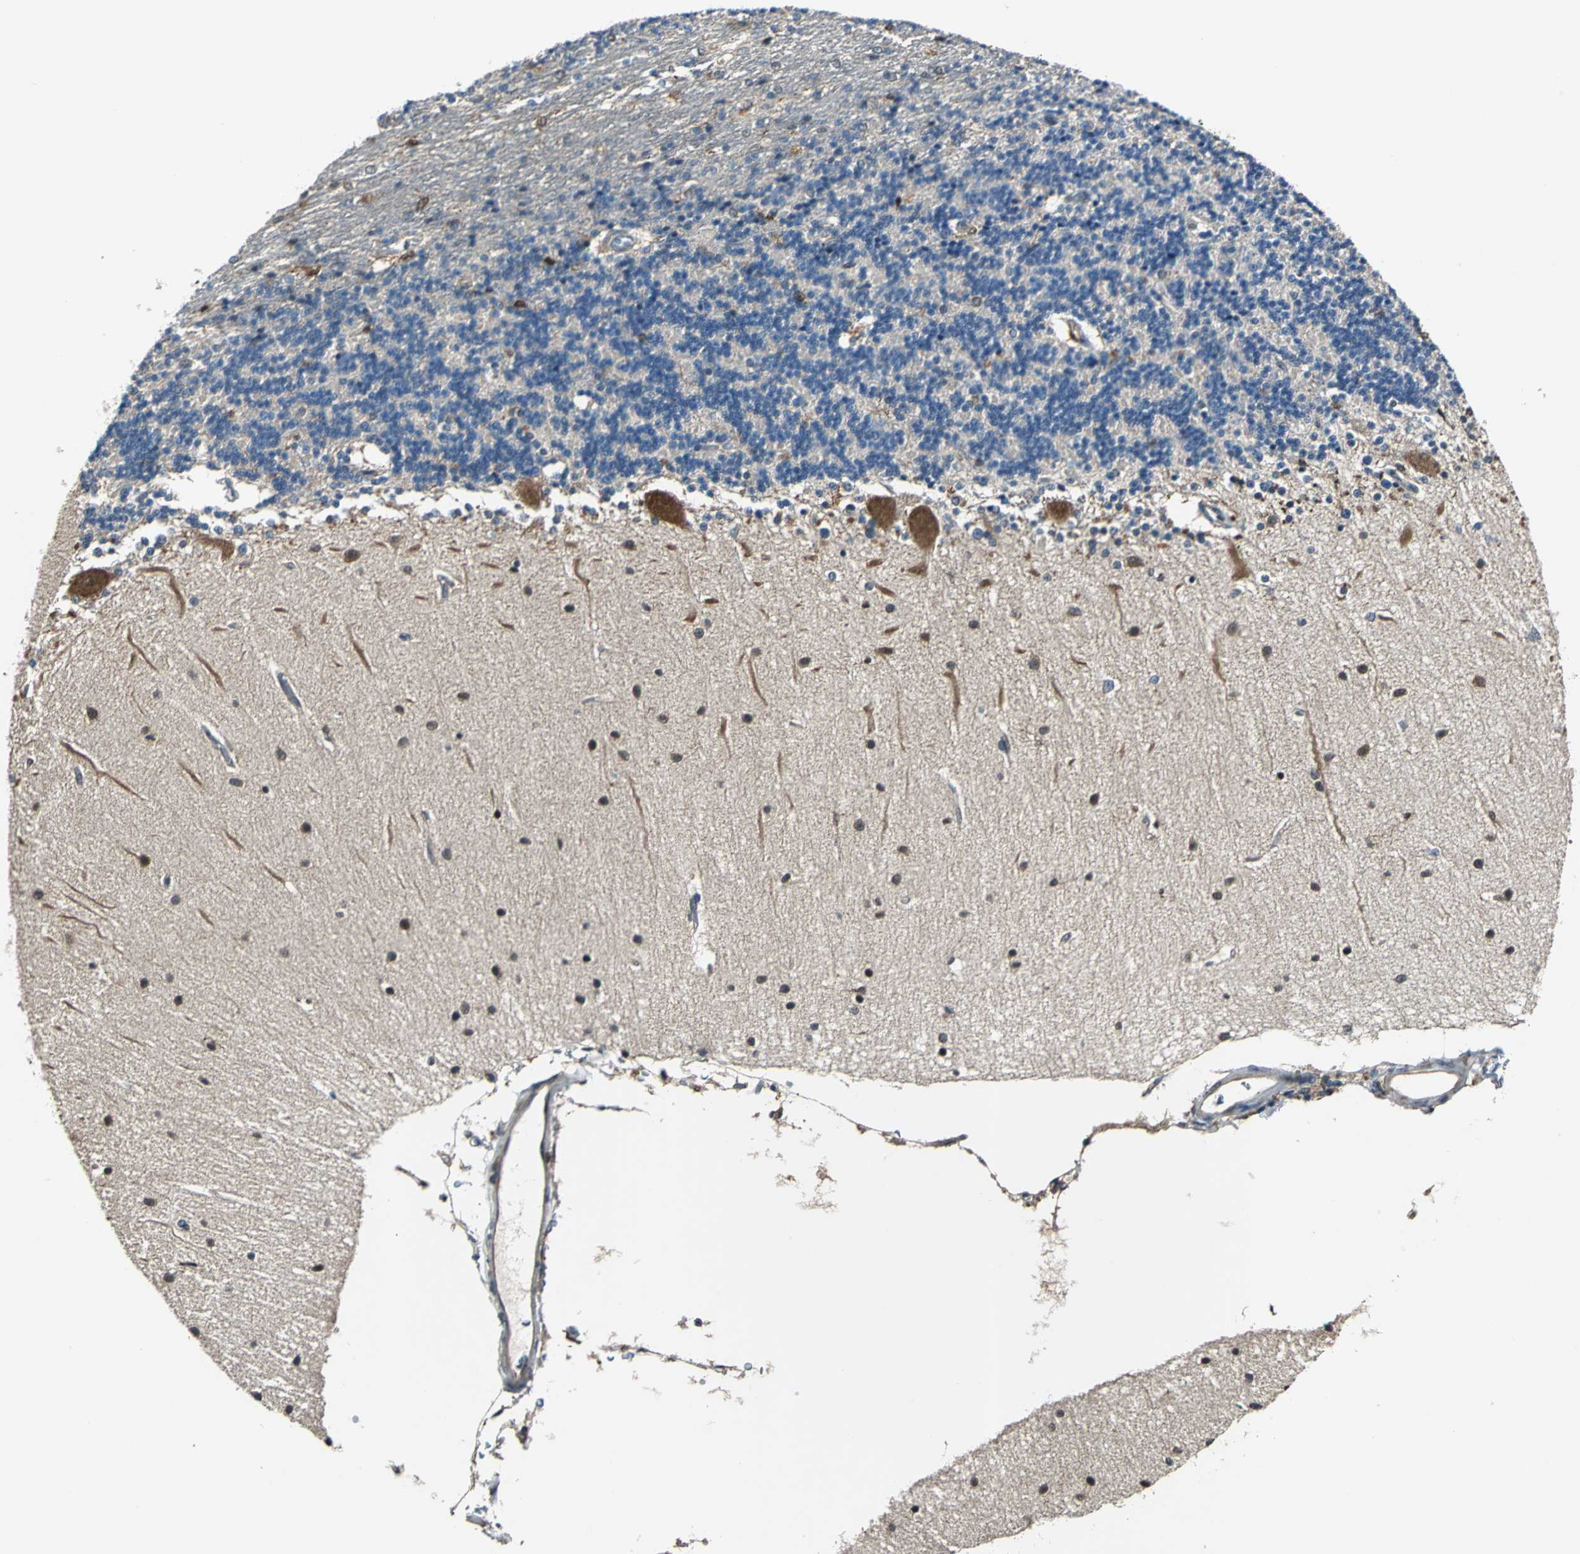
{"staining": {"intensity": "negative", "quantity": "none", "location": "none"}, "tissue": "cerebellum", "cell_type": "Cells in granular layer", "image_type": "normal", "snomed": [{"axis": "morphology", "description": "Normal tissue, NOS"}, {"axis": "topography", "description": "Cerebellum"}], "caption": "This is a micrograph of IHC staining of normal cerebellum, which shows no positivity in cells in granular layer.", "gene": "RRM2B", "patient": {"sex": "female", "age": 54}}